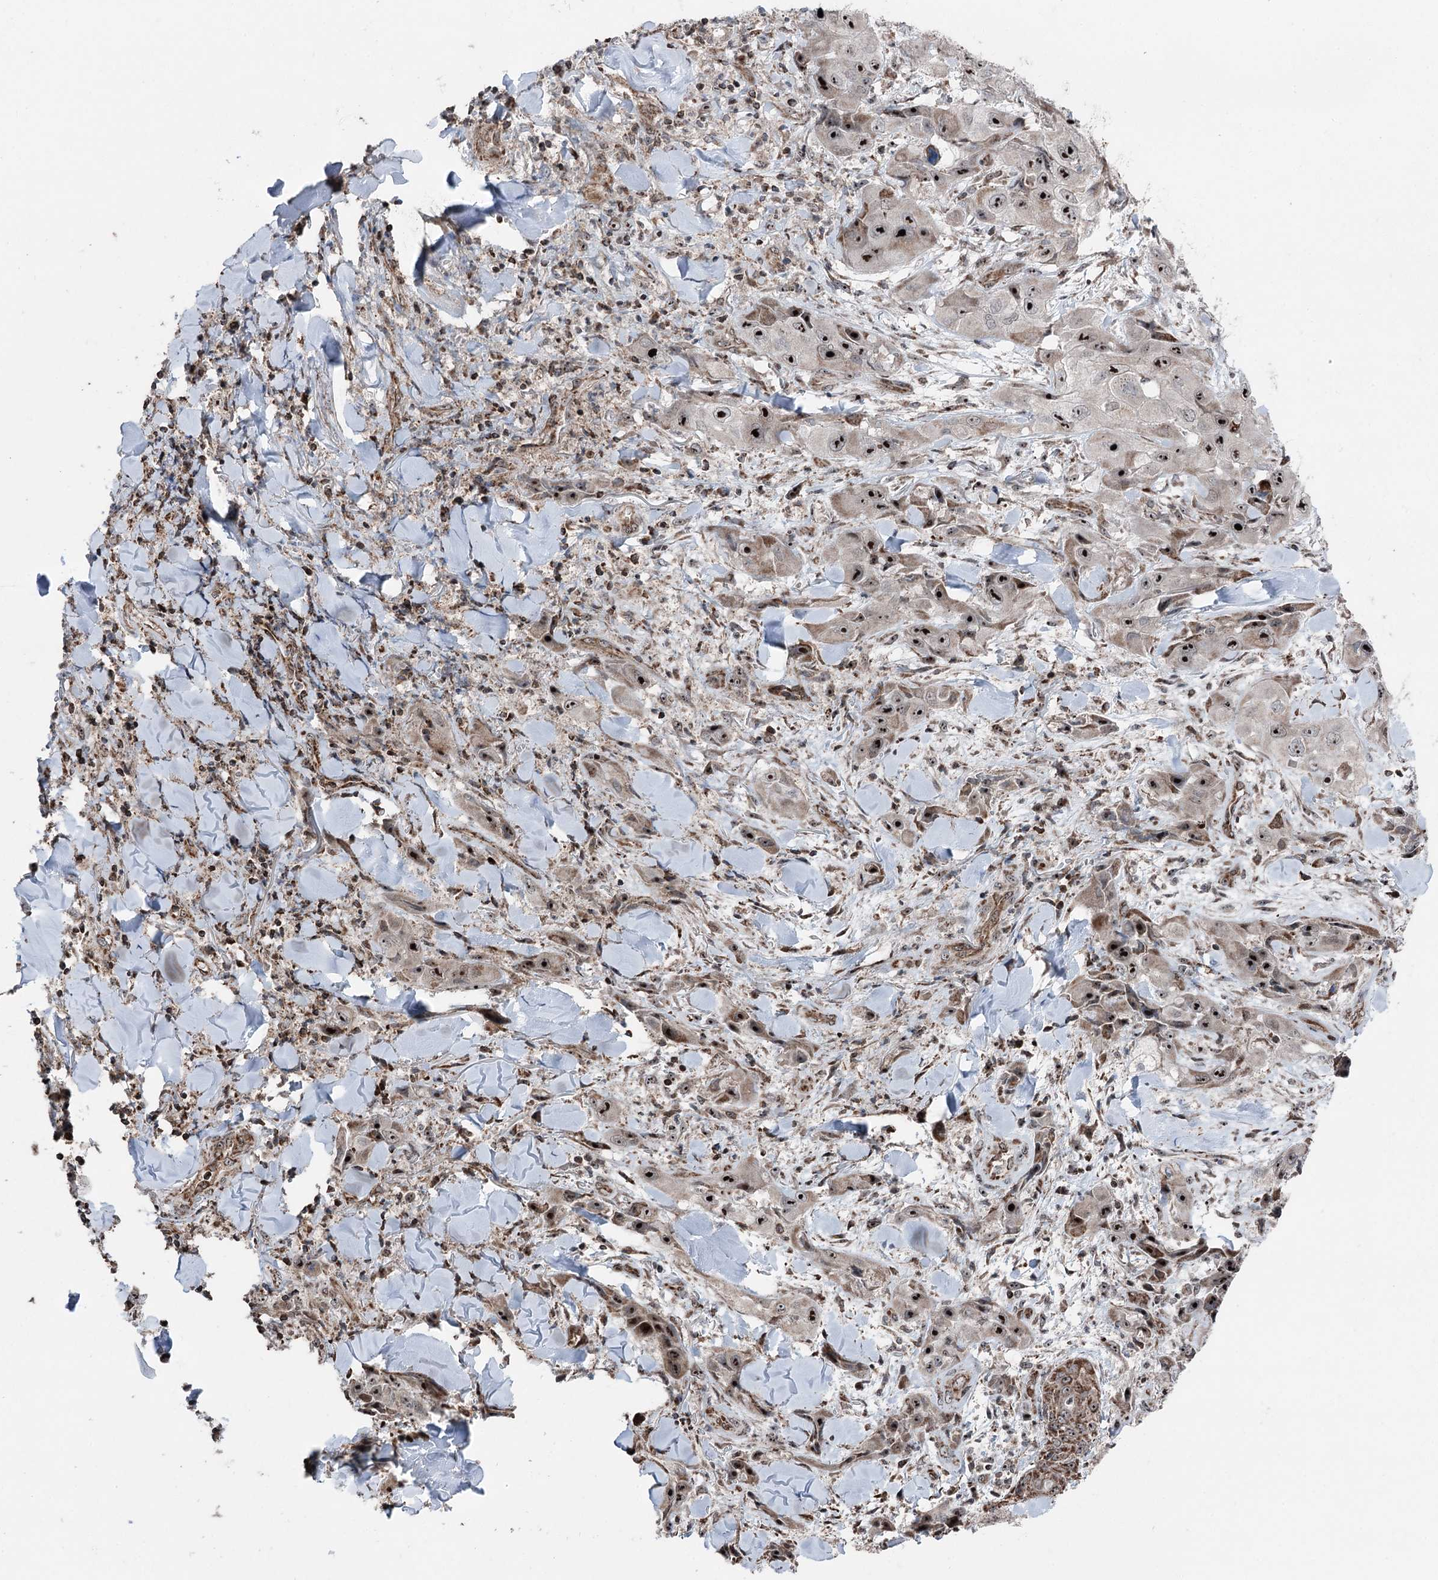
{"staining": {"intensity": "strong", "quantity": ">75%", "location": "nuclear"}, "tissue": "skin cancer", "cell_type": "Tumor cells", "image_type": "cancer", "snomed": [{"axis": "morphology", "description": "Squamous cell carcinoma, NOS"}, {"axis": "topography", "description": "Skin"}, {"axis": "topography", "description": "Subcutis"}], "caption": "IHC of skin cancer (squamous cell carcinoma) demonstrates high levels of strong nuclear positivity in about >75% of tumor cells. (brown staining indicates protein expression, while blue staining denotes nuclei).", "gene": "STEEP1", "patient": {"sex": "male", "age": 73}}